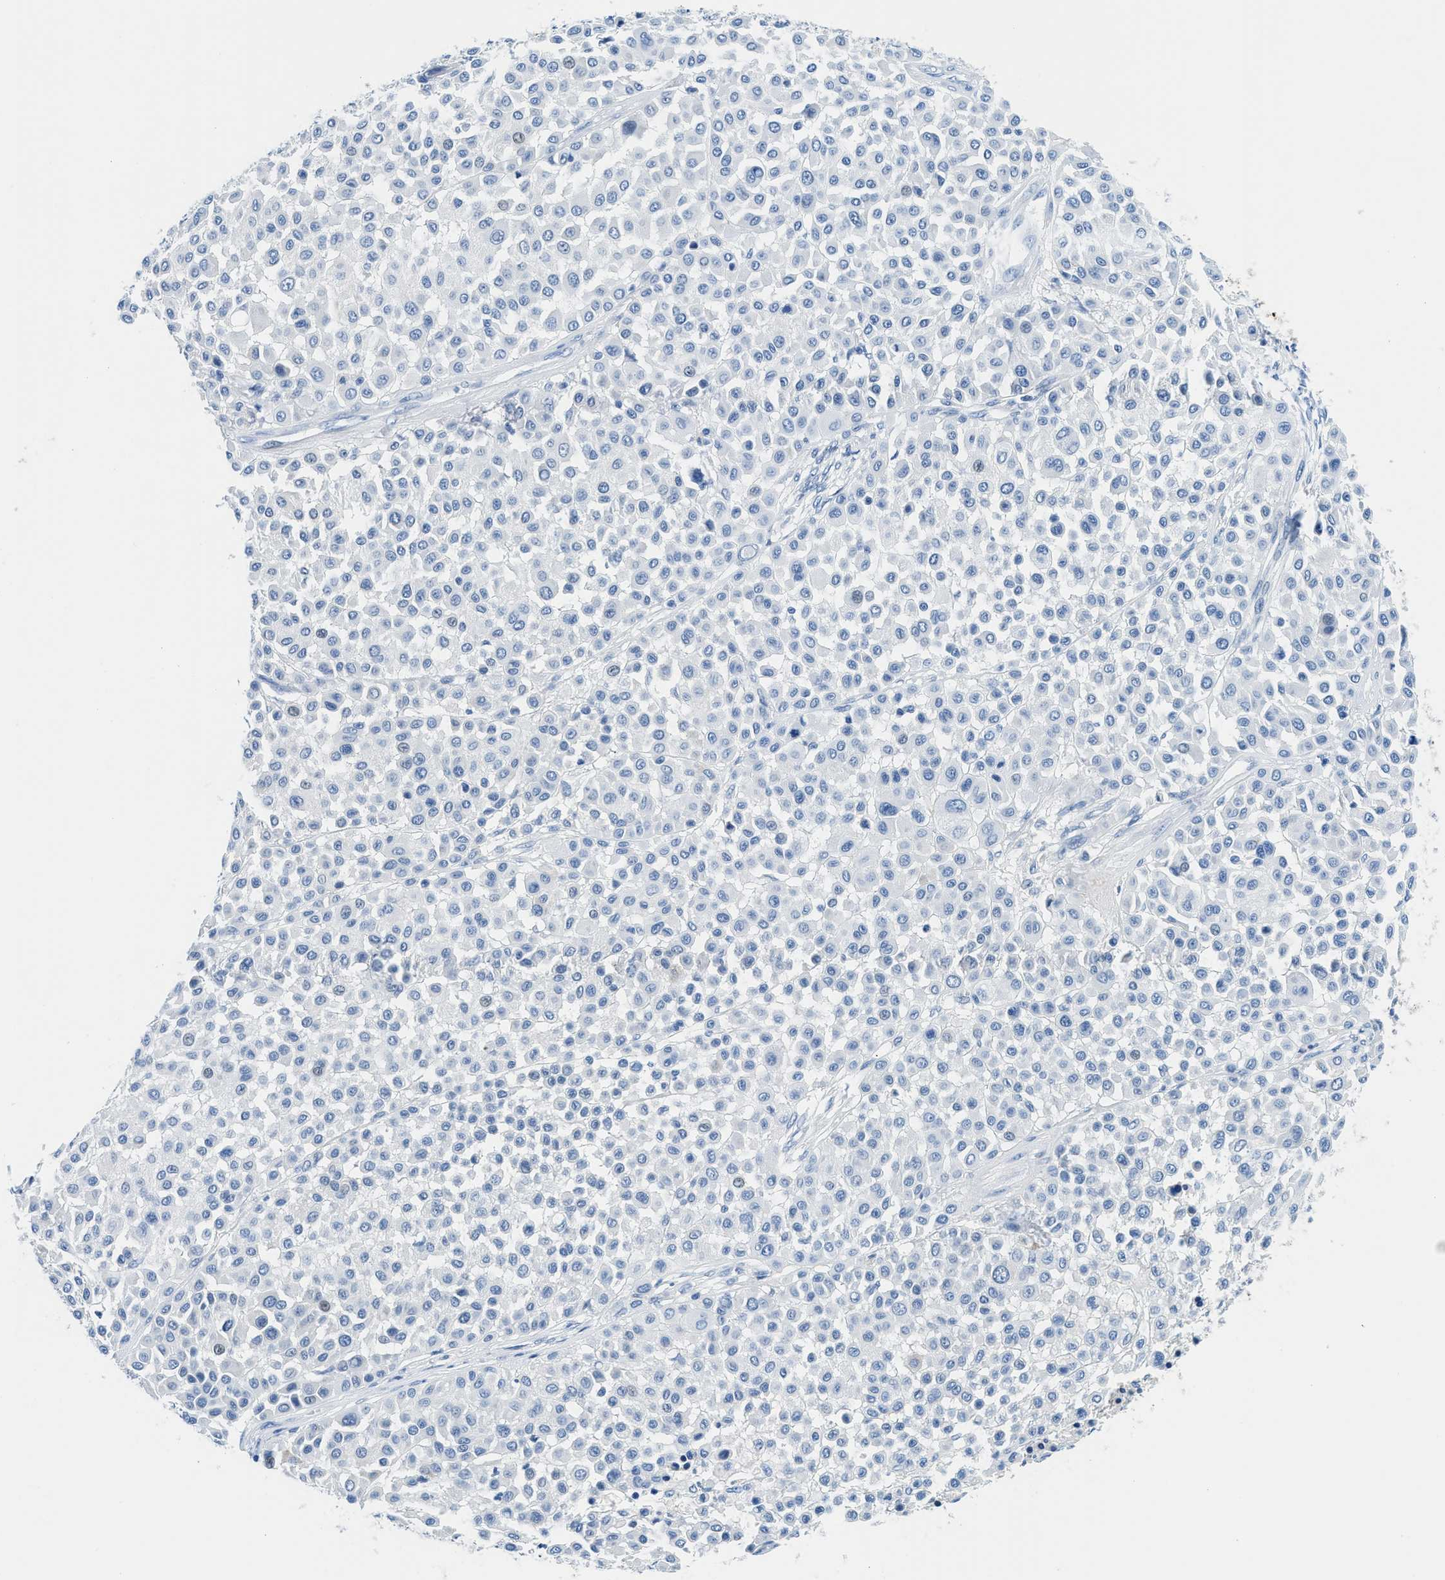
{"staining": {"intensity": "negative", "quantity": "none", "location": "none"}, "tissue": "melanoma", "cell_type": "Tumor cells", "image_type": "cancer", "snomed": [{"axis": "morphology", "description": "Malignant melanoma, Metastatic site"}, {"axis": "topography", "description": "Soft tissue"}], "caption": "DAB (3,3'-diaminobenzidine) immunohistochemical staining of human melanoma exhibits no significant staining in tumor cells.", "gene": "MBL2", "patient": {"sex": "male", "age": 41}}